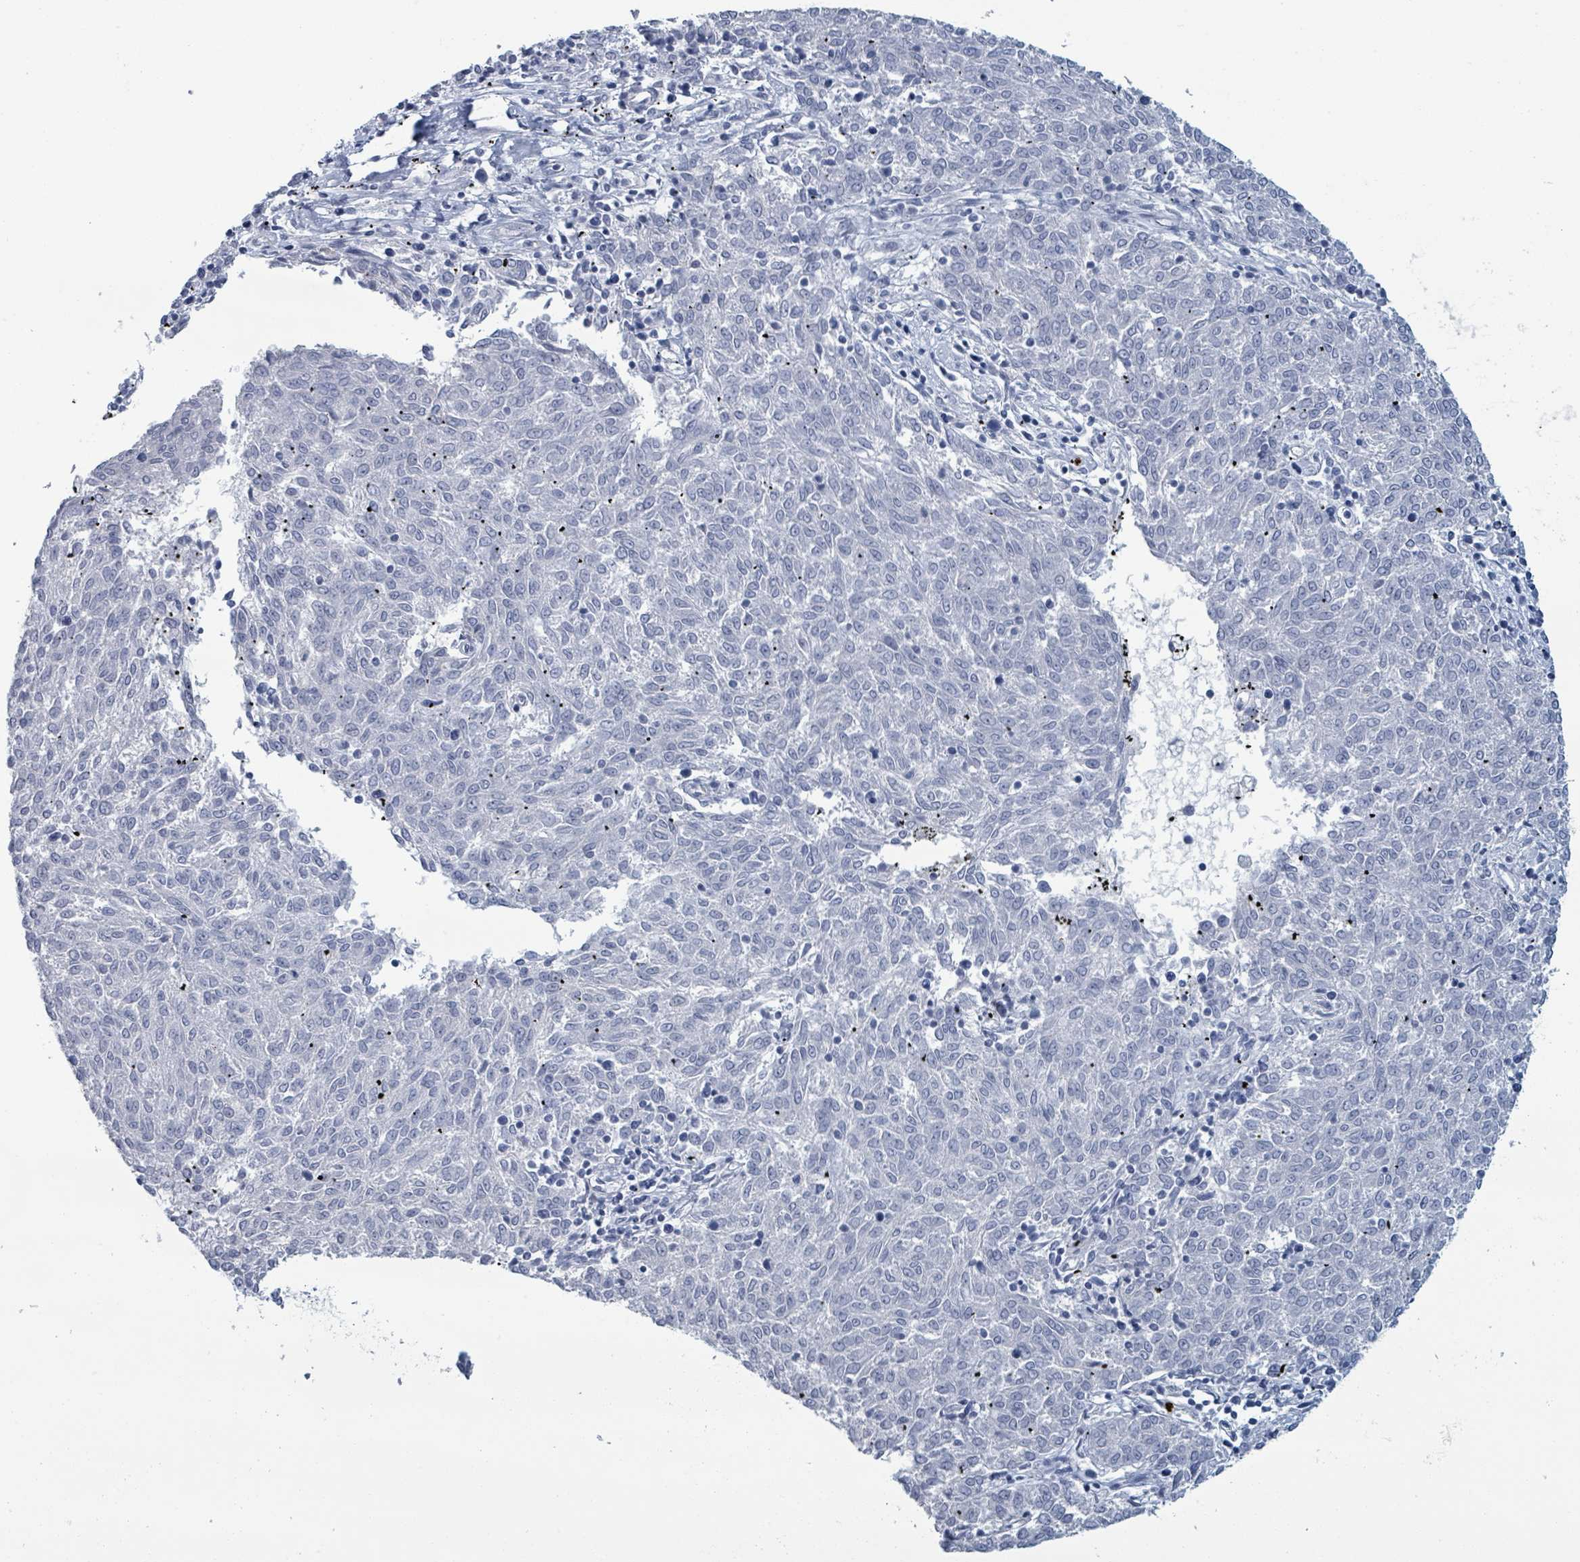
{"staining": {"intensity": "negative", "quantity": "none", "location": "none"}, "tissue": "melanoma", "cell_type": "Tumor cells", "image_type": "cancer", "snomed": [{"axis": "morphology", "description": "Malignant melanoma, NOS"}, {"axis": "topography", "description": "Skin"}], "caption": "Tumor cells show no significant staining in melanoma.", "gene": "VPS13D", "patient": {"sex": "female", "age": 72}}